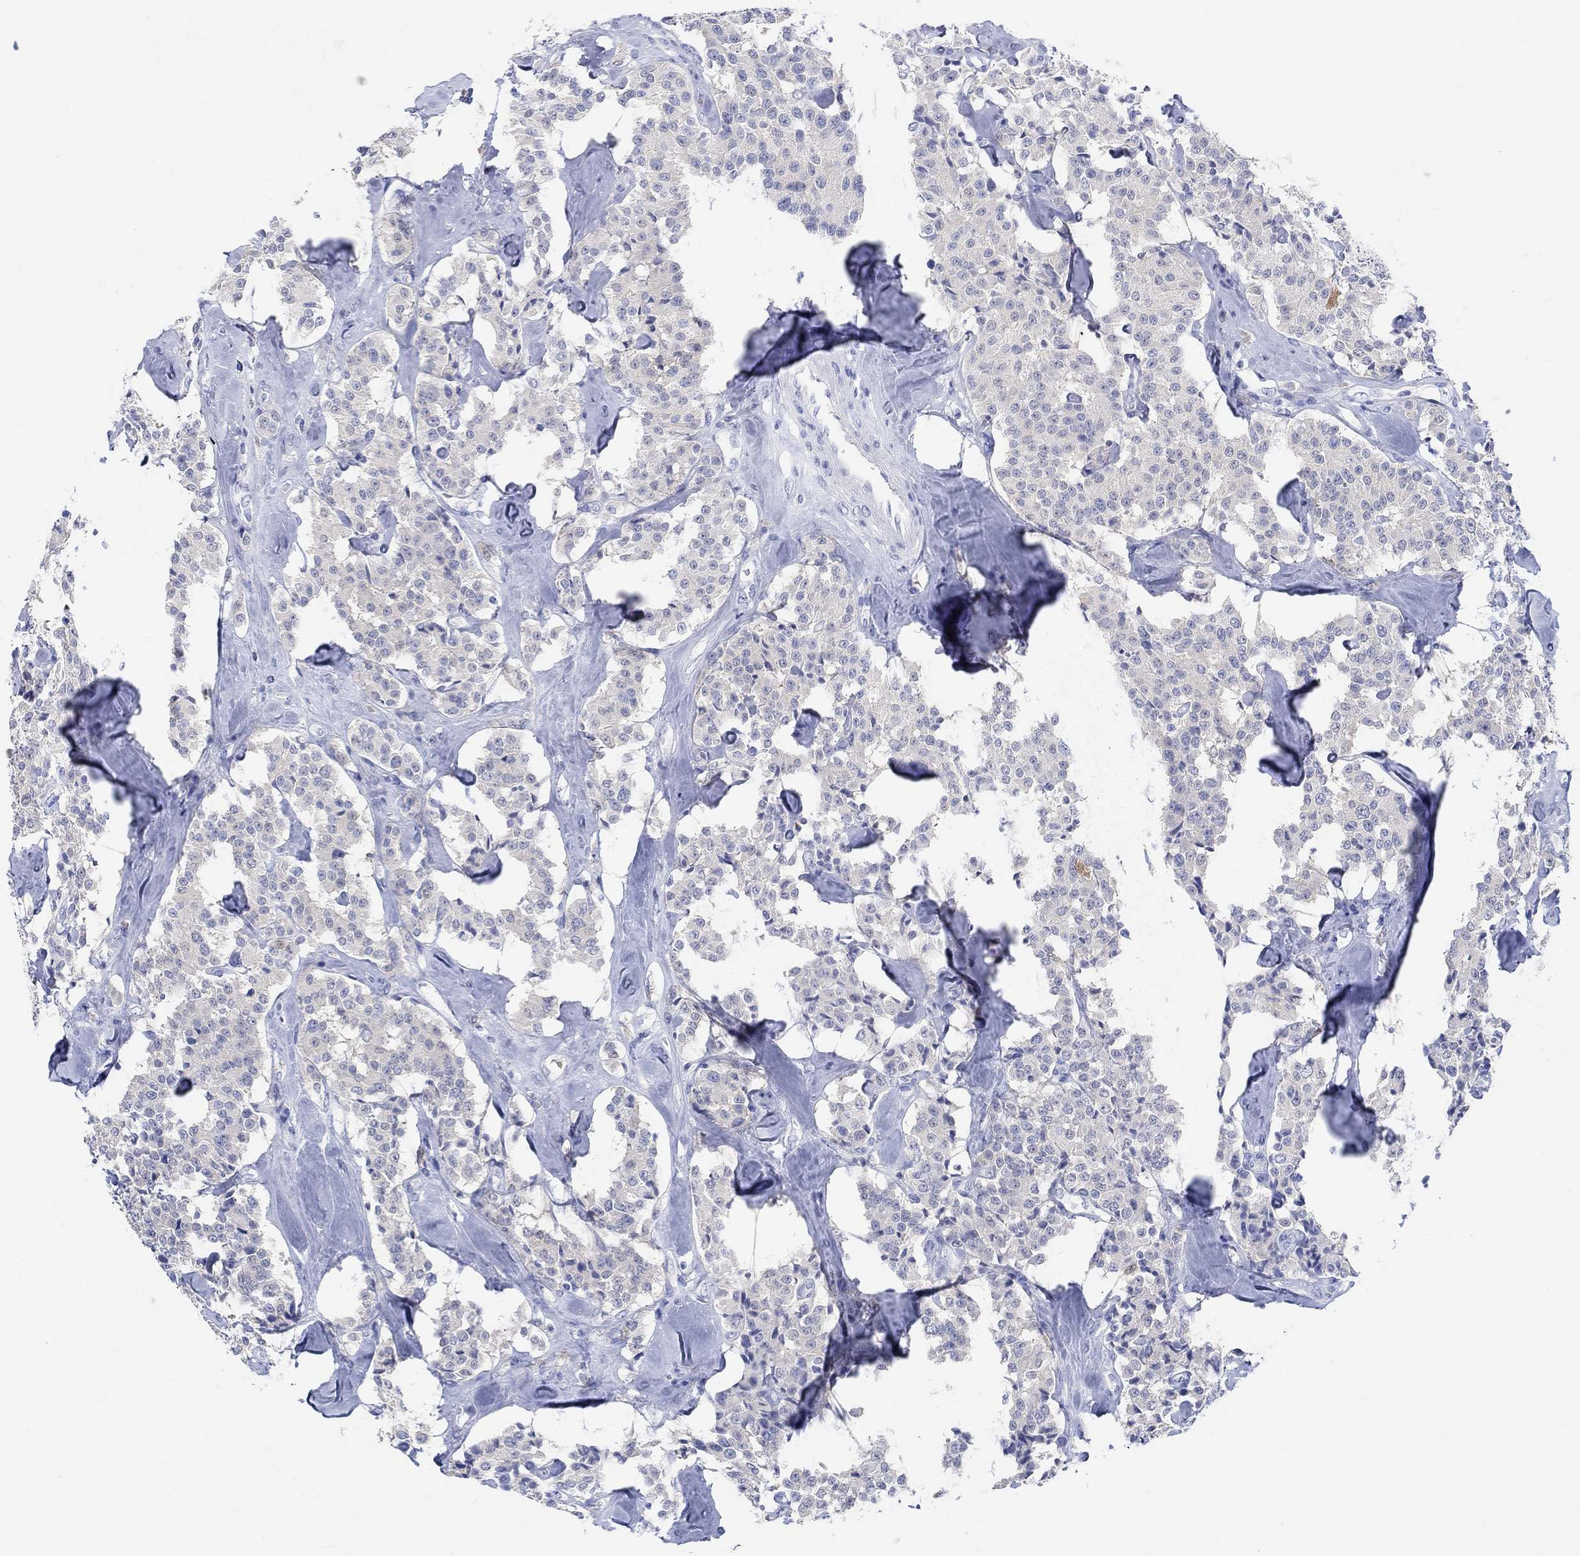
{"staining": {"intensity": "negative", "quantity": "none", "location": "none"}, "tissue": "carcinoid", "cell_type": "Tumor cells", "image_type": "cancer", "snomed": [{"axis": "morphology", "description": "Carcinoid, malignant, NOS"}, {"axis": "topography", "description": "Pancreas"}], "caption": "Photomicrograph shows no protein expression in tumor cells of carcinoid tissue.", "gene": "GRIA3", "patient": {"sex": "male", "age": 41}}